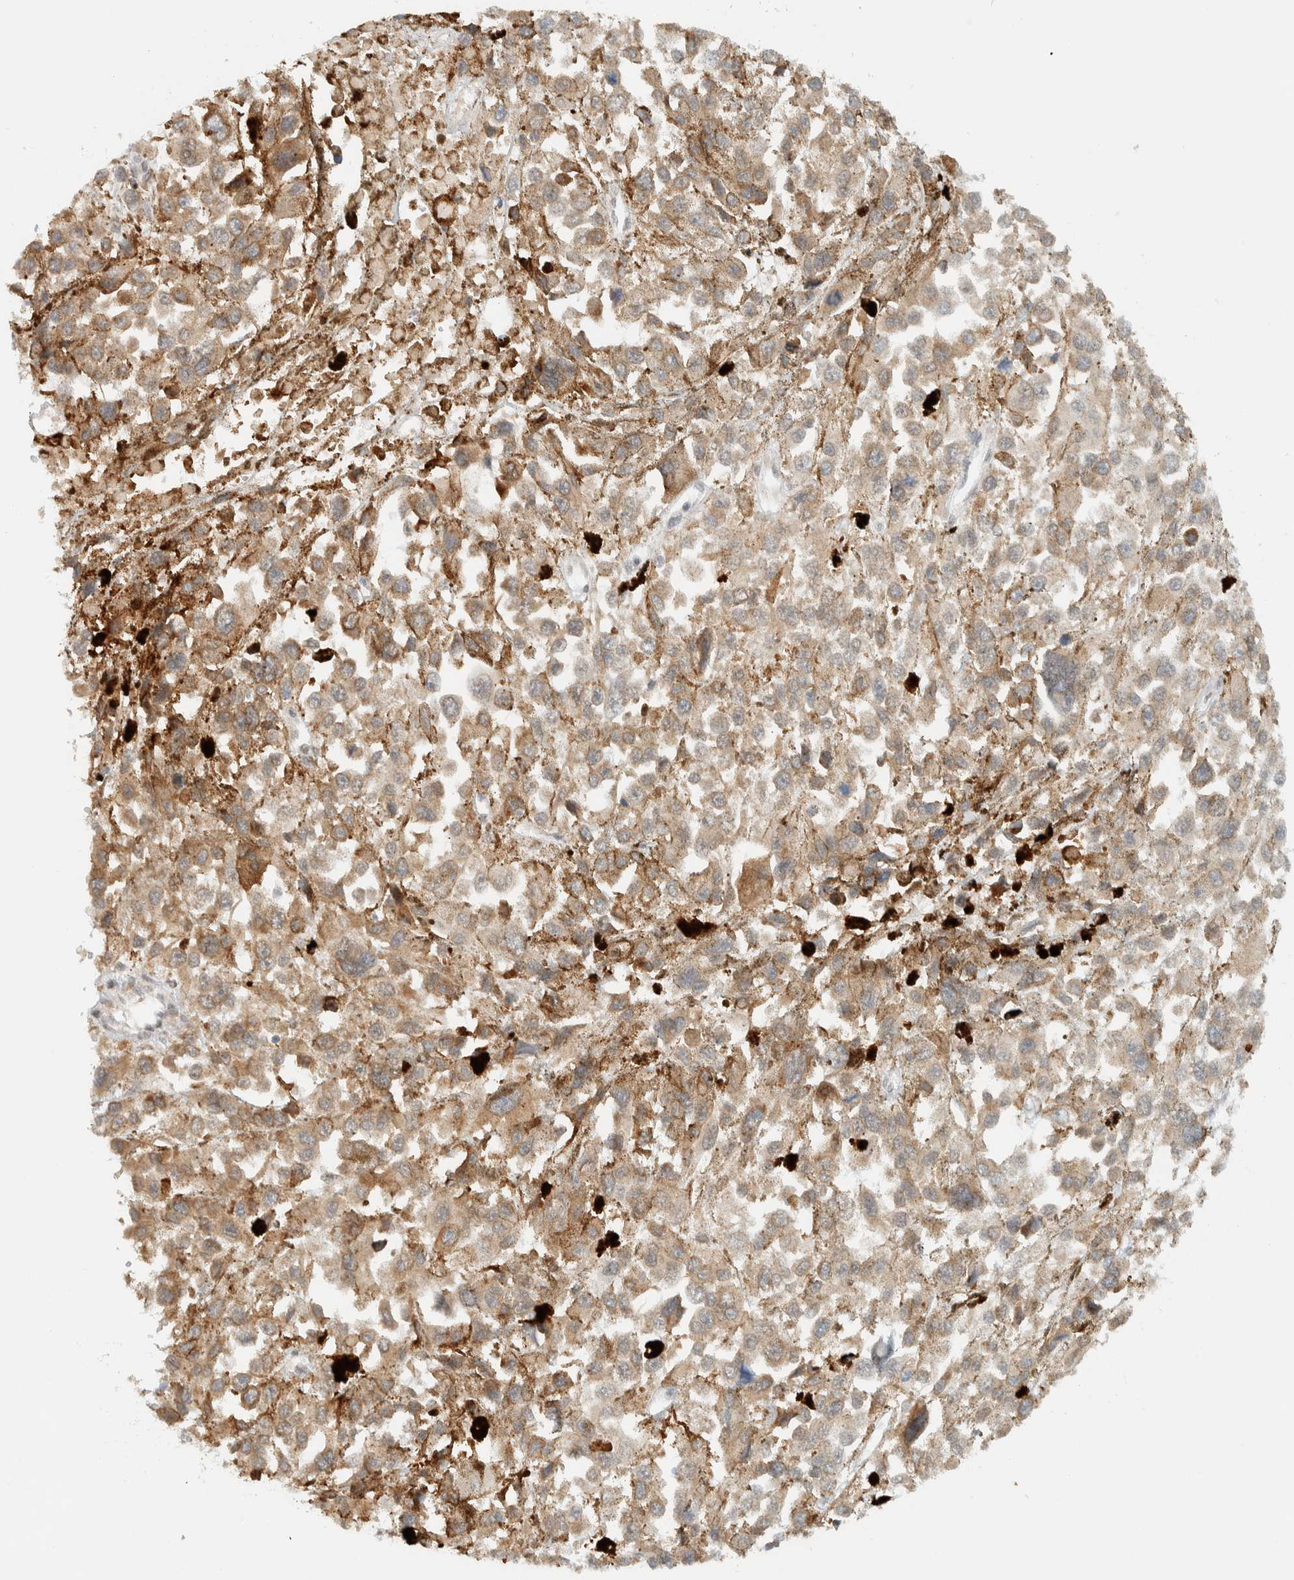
{"staining": {"intensity": "weak", "quantity": ">75%", "location": "cytoplasmic/membranous"}, "tissue": "melanoma", "cell_type": "Tumor cells", "image_type": "cancer", "snomed": [{"axis": "morphology", "description": "Malignant melanoma, Metastatic site"}, {"axis": "topography", "description": "Lymph node"}], "caption": "IHC image of malignant melanoma (metastatic site) stained for a protein (brown), which demonstrates low levels of weak cytoplasmic/membranous positivity in about >75% of tumor cells.", "gene": "ITPRID1", "patient": {"sex": "male", "age": 59}}